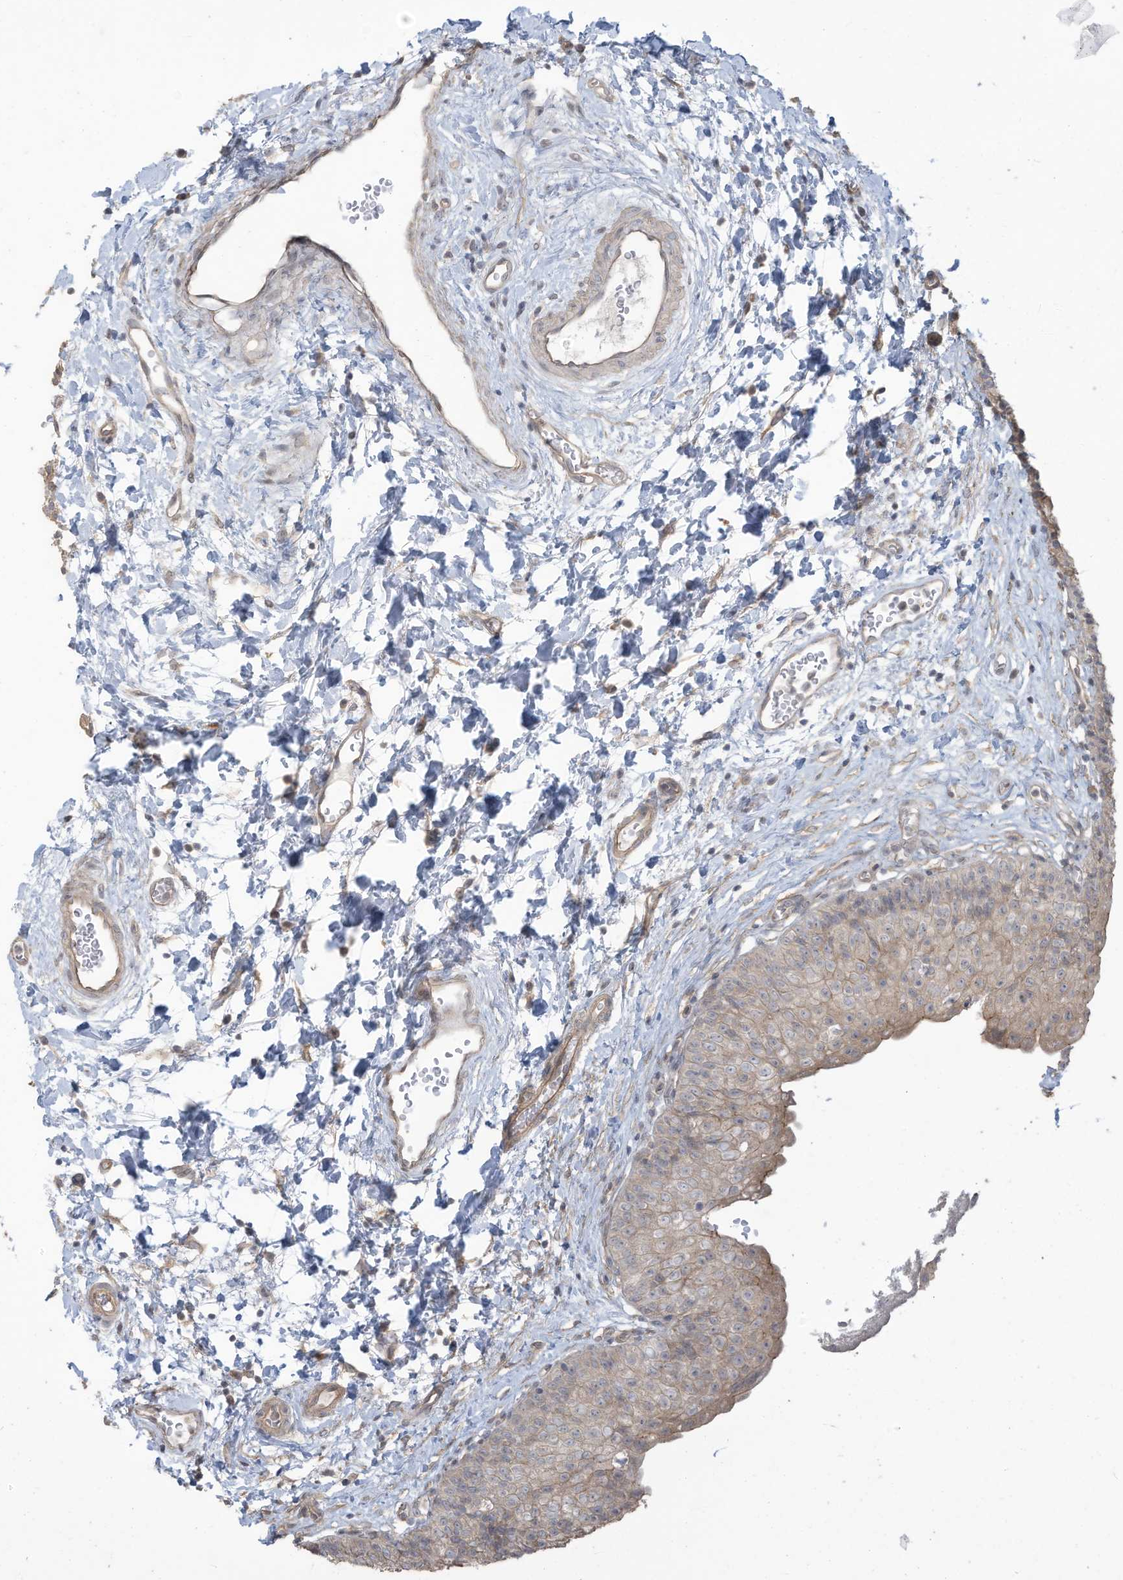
{"staining": {"intensity": "weak", "quantity": "25%-75%", "location": "cytoplasmic/membranous"}, "tissue": "urinary bladder", "cell_type": "Urothelial cells", "image_type": "normal", "snomed": [{"axis": "morphology", "description": "Normal tissue, NOS"}, {"axis": "topography", "description": "Urinary bladder"}], "caption": "This histopathology image reveals benign urinary bladder stained with immunohistochemistry (IHC) to label a protein in brown. The cytoplasmic/membranous of urothelial cells show weak positivity for the protein. Nuclei are counter-stained blue.", "gene": "MAGIX", "patient": {"sex": "male", "age": 51}}